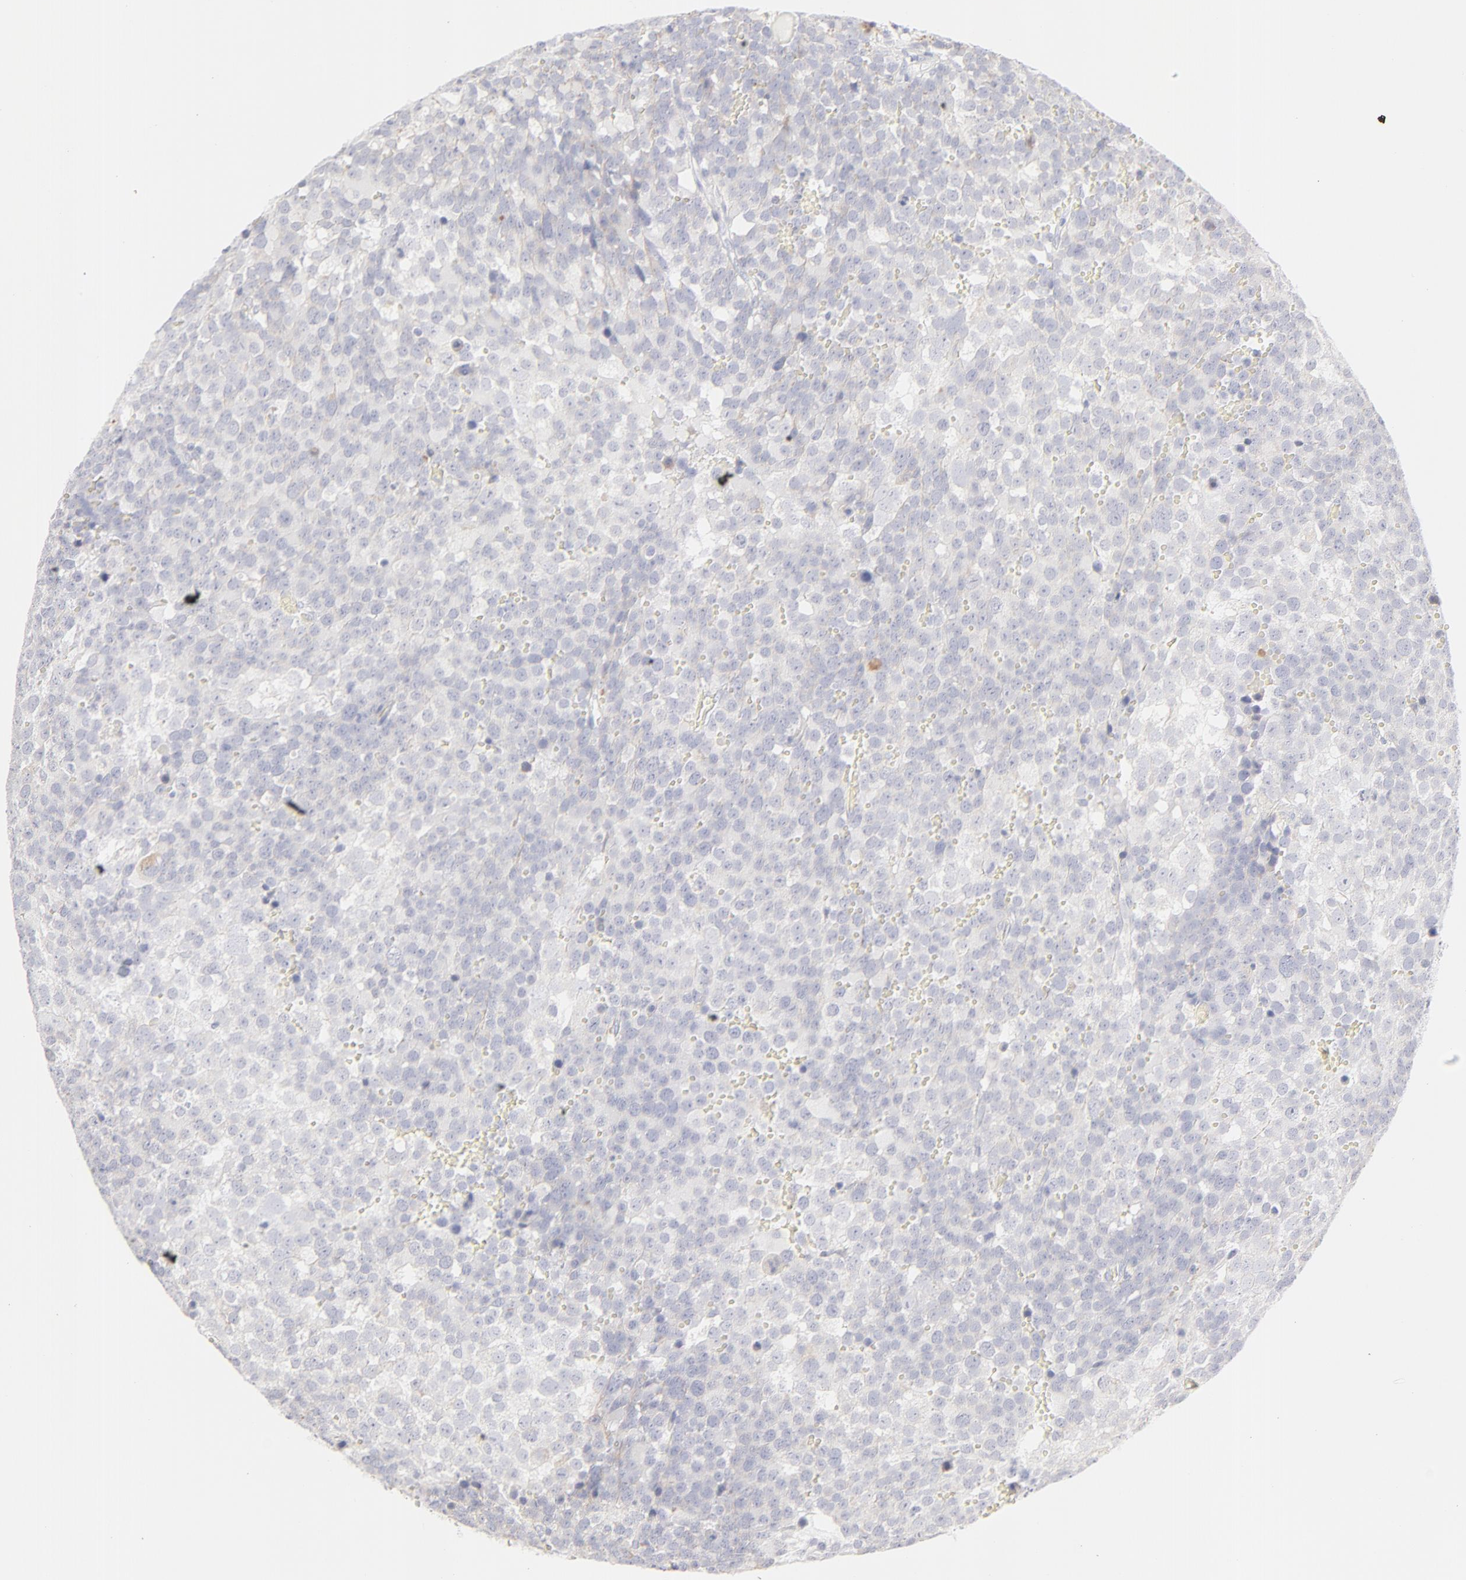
{"staining": {"intensity": "negative", "quantity": "none", "location": "none"}, "tissue": "testis cancer", "cell_type": "Tumor cells", "image_type": "cancer", "snomed": [{"axis": "morphology", "description": "Seminoma, NOS"}, {"axis": "topography", "description": "Testis"}], "caption": "Micrograph shows no significant protein positivity in tumor cells of seminoma (testis).", "gene": "NPNT", "patient": {"sex": "male", "age": 71}}